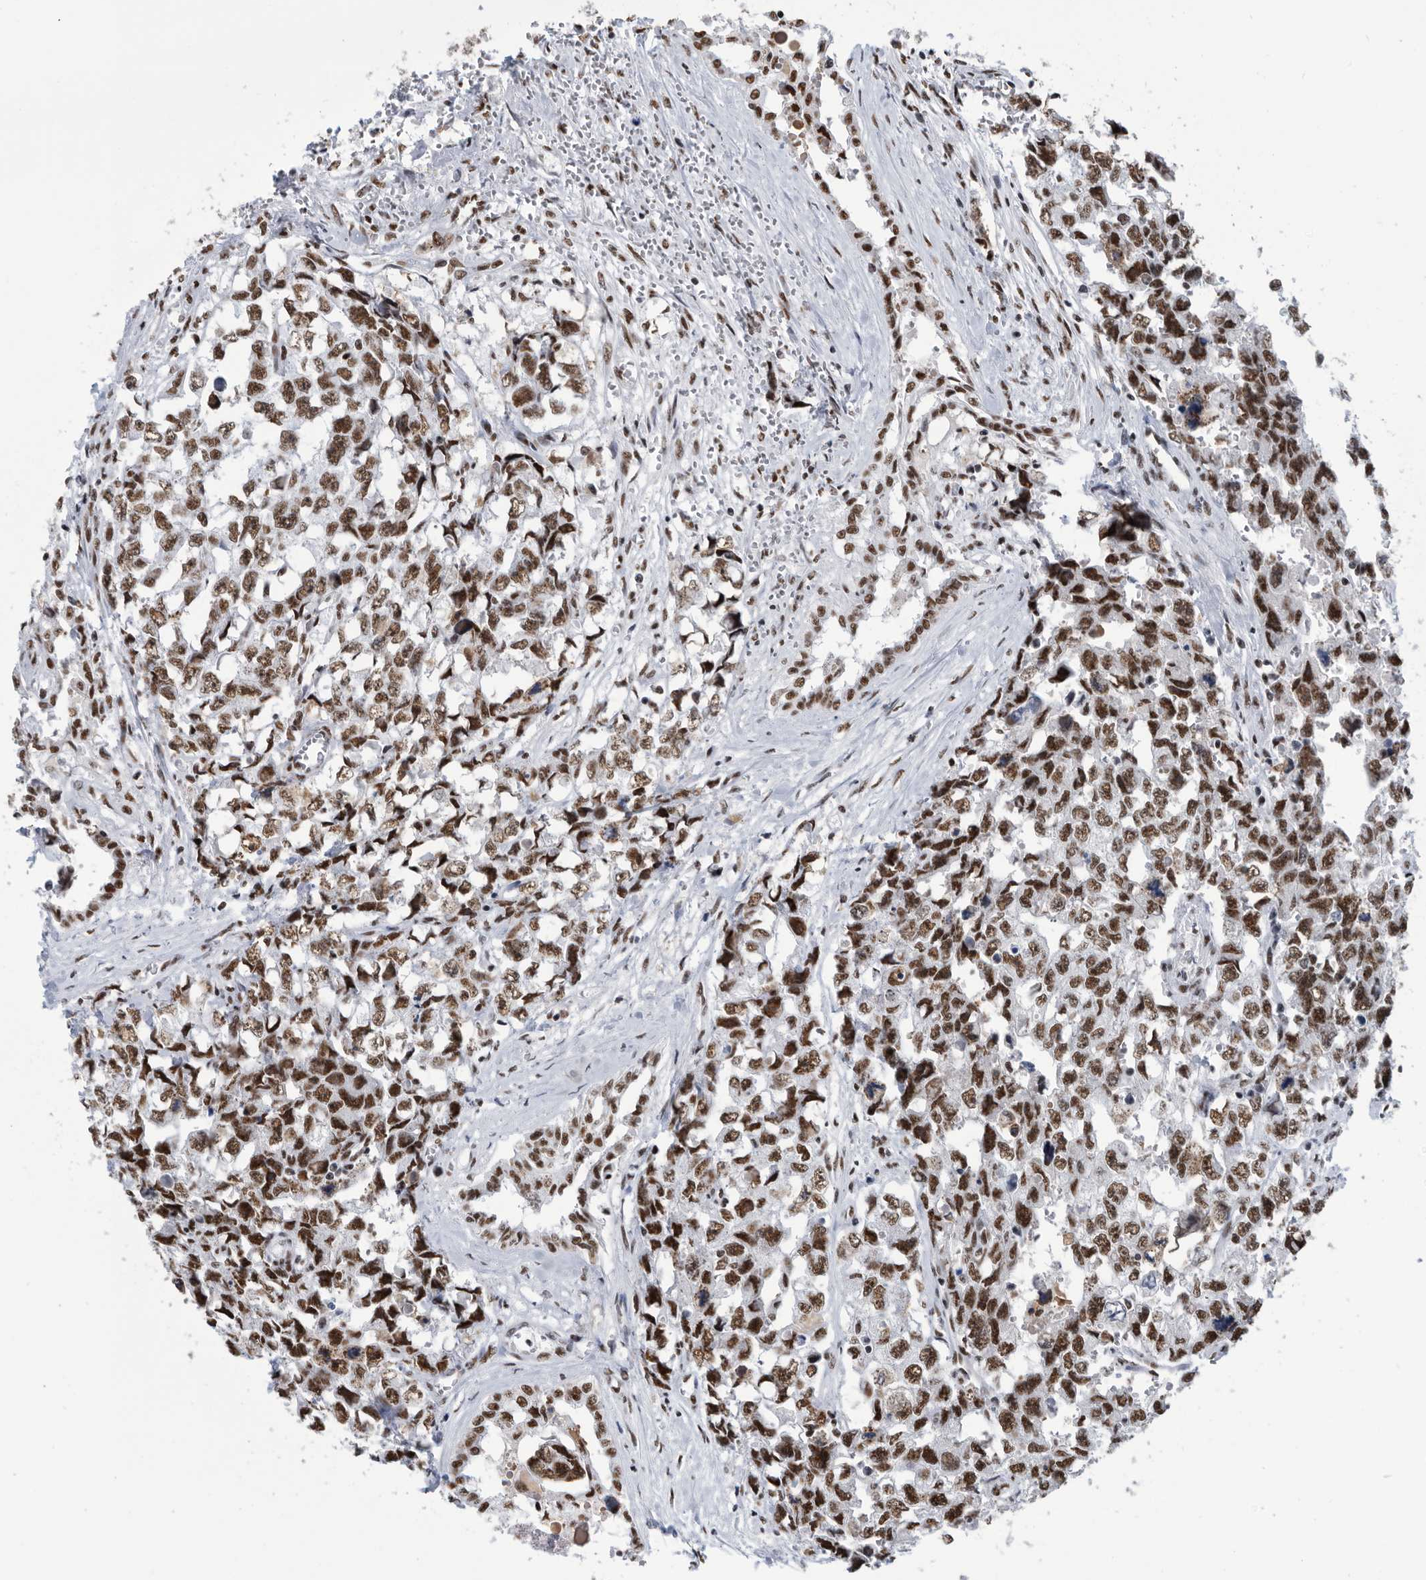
{"staining": {"intensity": "strong", "quantity": ">75%", "location": "nuclear"}, "tissue": "testis cancer", "cell_type": "Tumor cells", "image_type": "cancer", "snomed": [{"axis": "morphology", "description": "Carcinoma, Embryonal, NOS"}, {"axis": "topography", "description": "Testis"}], "caption": "Brown immunohistochemical staining in human testis cancer (embryonal carcinoma) demonstrates strong nuclear staining in about >75% of tumor cells.", "gene": "SF3A1", "patient": {"sex": "male", "age": 31}}